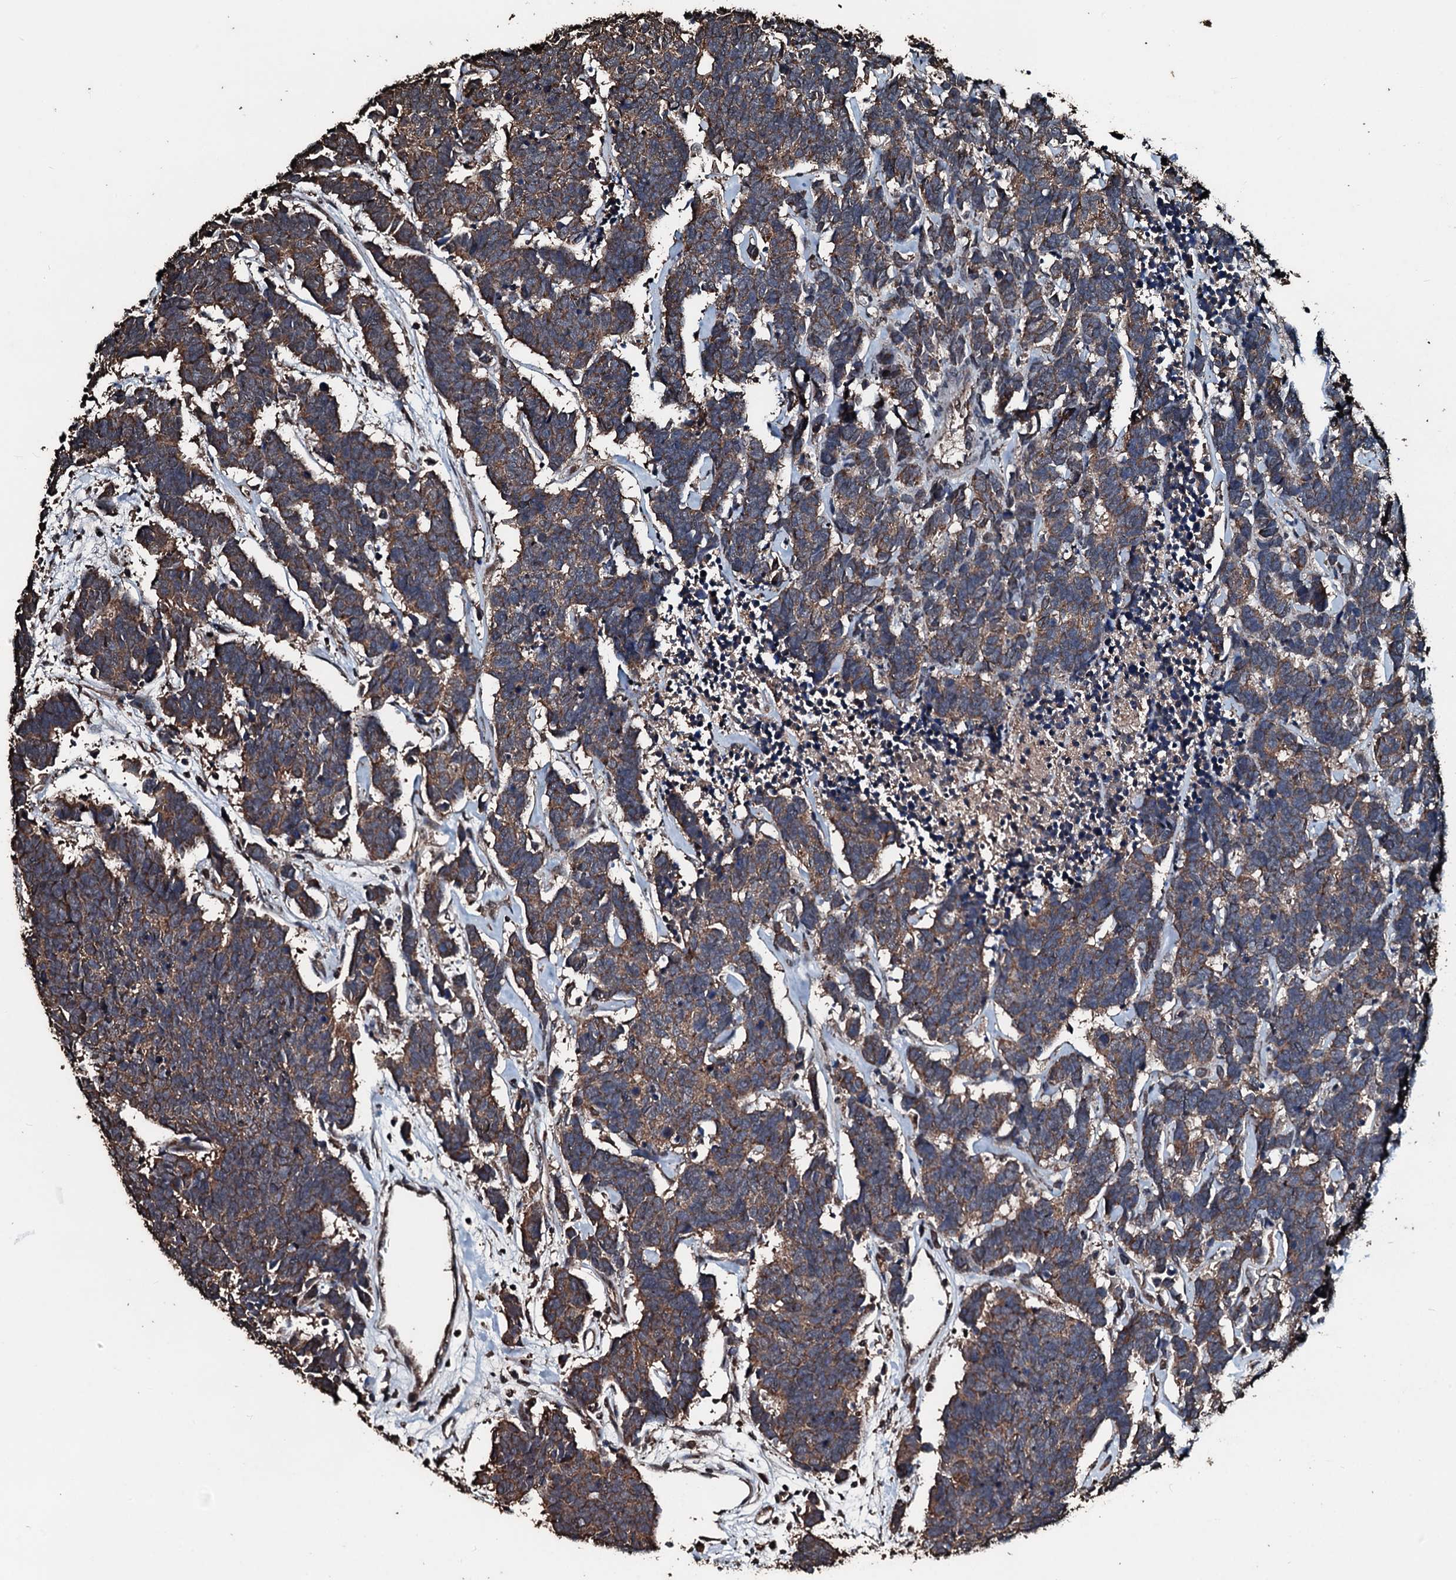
{"staining": {"intensity": "moderate", "quantity": ">75%", "location": "cytoplasmic/membranous"}, "tissue": "carcinoid", "cell_type": "Tumor cells", "image_type": "cancer", "snomed": [{"axis": "morphology", "description": "Carcinoma, NOS"}, {"axis": "morphology", "description": "Carcinoid, malignant, NOS"}, {"axis": "topography", "description": "Urinary bladder"}], "caption": "A medium amount of moderate cytoplasmic/membranous expression is seen in about >75% of tumor cells in carcinoid tissue. (Stains: DAB in brown, nuclei in blue, Microscopy: brightfield microscopy at high magnification).", "gene": "FAAP24", "patient": {"sex": "male", "age": 57}}